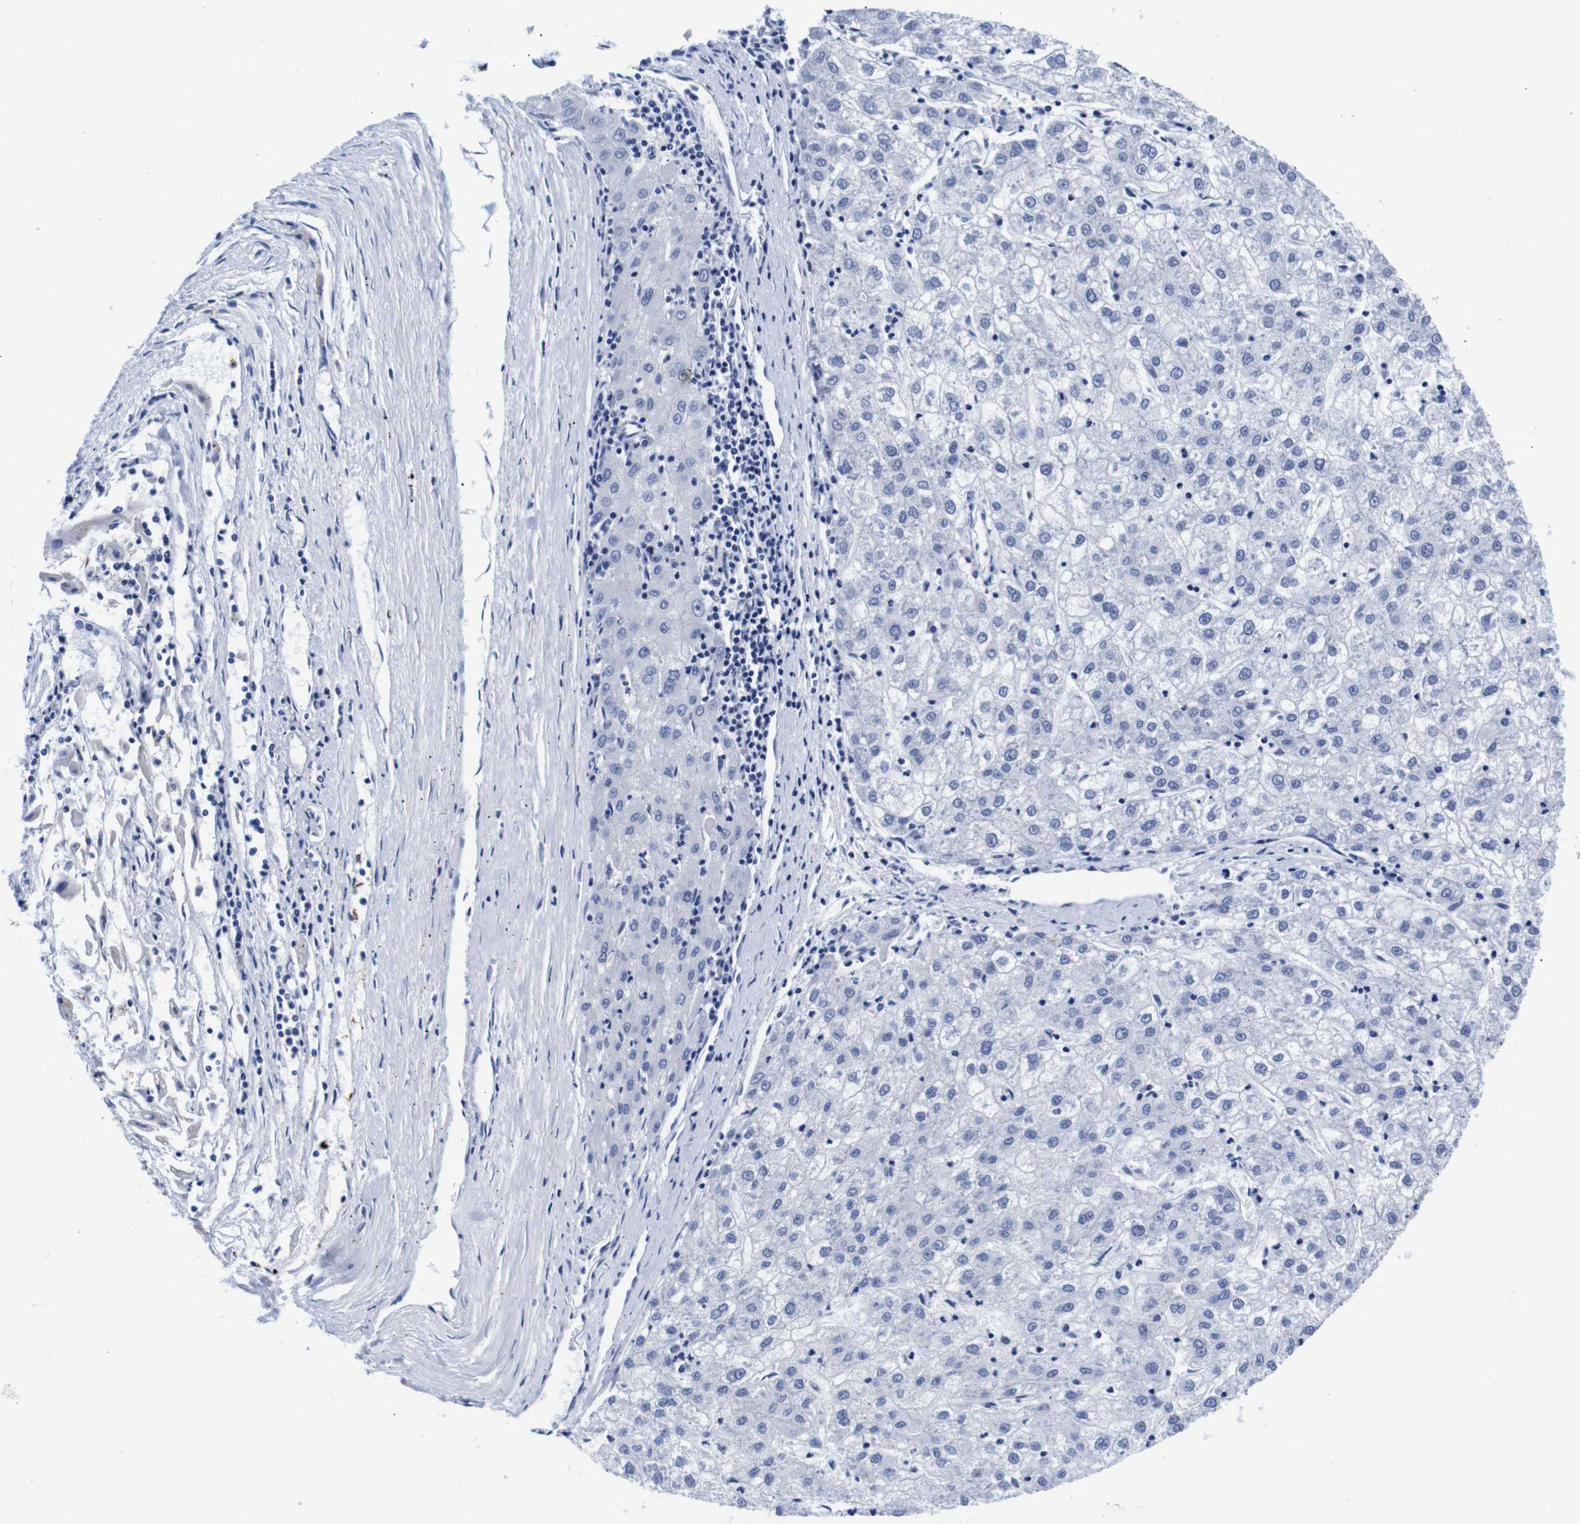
{"staining": {"intensity": "negative", "quantity": "none", "location": "none"}, "tissue": "liver cancer", "cell_type": "Tumor cells", "image_type": "cancer", "snomed": [{"axis": "morphology", "description": "Carcinoma, Hepatocellular, NOS"}, {"axis": "topography", "description": "Liver"}], "caption": "Tumor cells show no significant staining in liver cancer (hepatocellular carcinoma). Brightfield microscopy of immunohistochemistry stained with DAB (brown) and hematoxylin (blue), captured at high magnification.", "gene": "CLEC4G", "patient": {"sex": "male", "age": 72}}